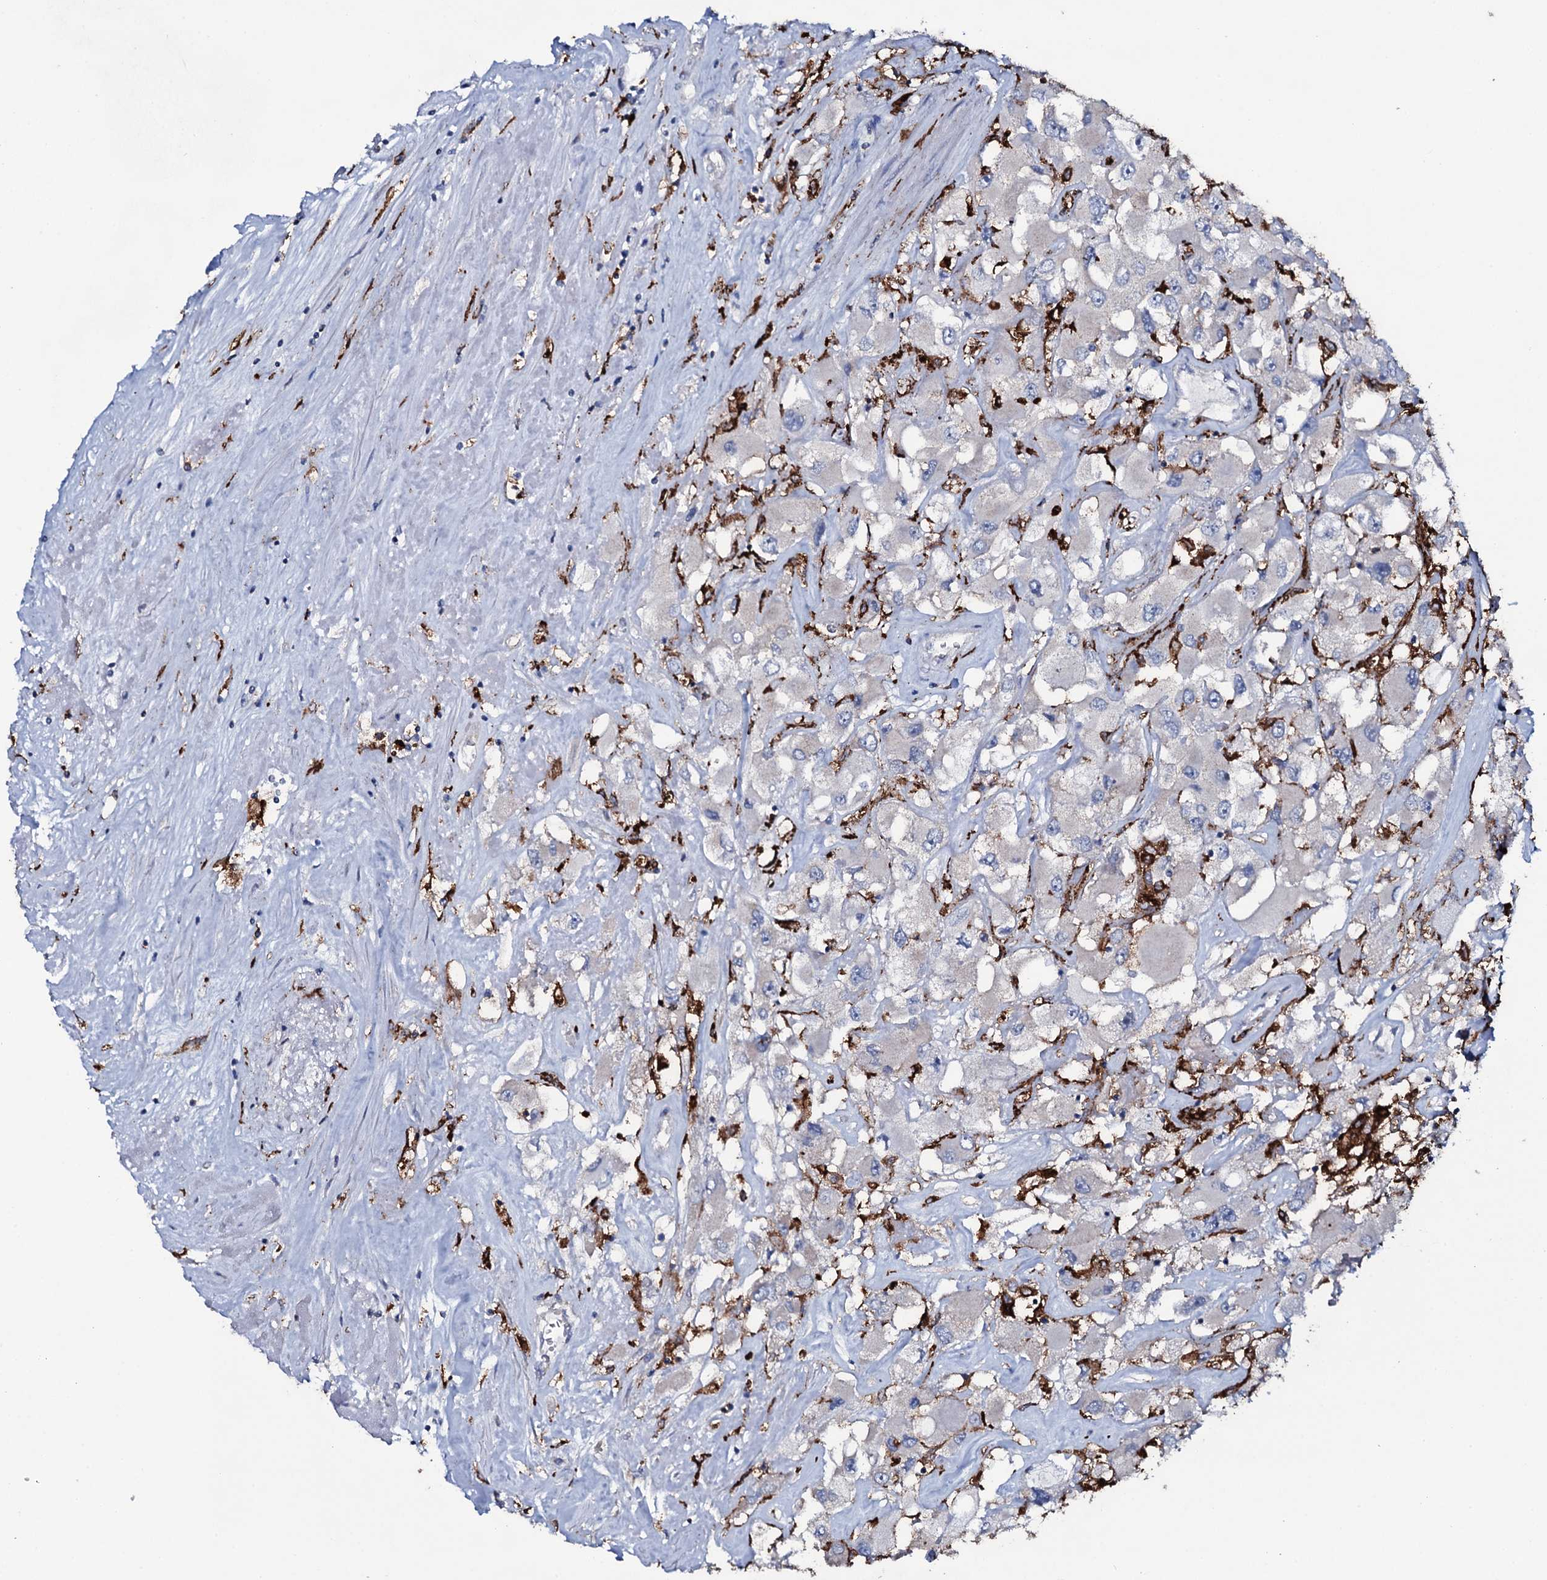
{"staining": {"intensity": "negative", "quantity": "none", "location": "none"}, "tissue": "renal cancer", "cell_type": "Tumor cells", "image_type": "cancer", "snomed": [{"axis": "morphology", "description": "Adenocarcinoma, NOS"}, {"axis": "topography", "description": "Kidney"}], "caption": "Tumor cells are negative for protein expression in human renal cancer.", "gene": "OSBPL2", "patient": {"sex": "female", "age": 52}}